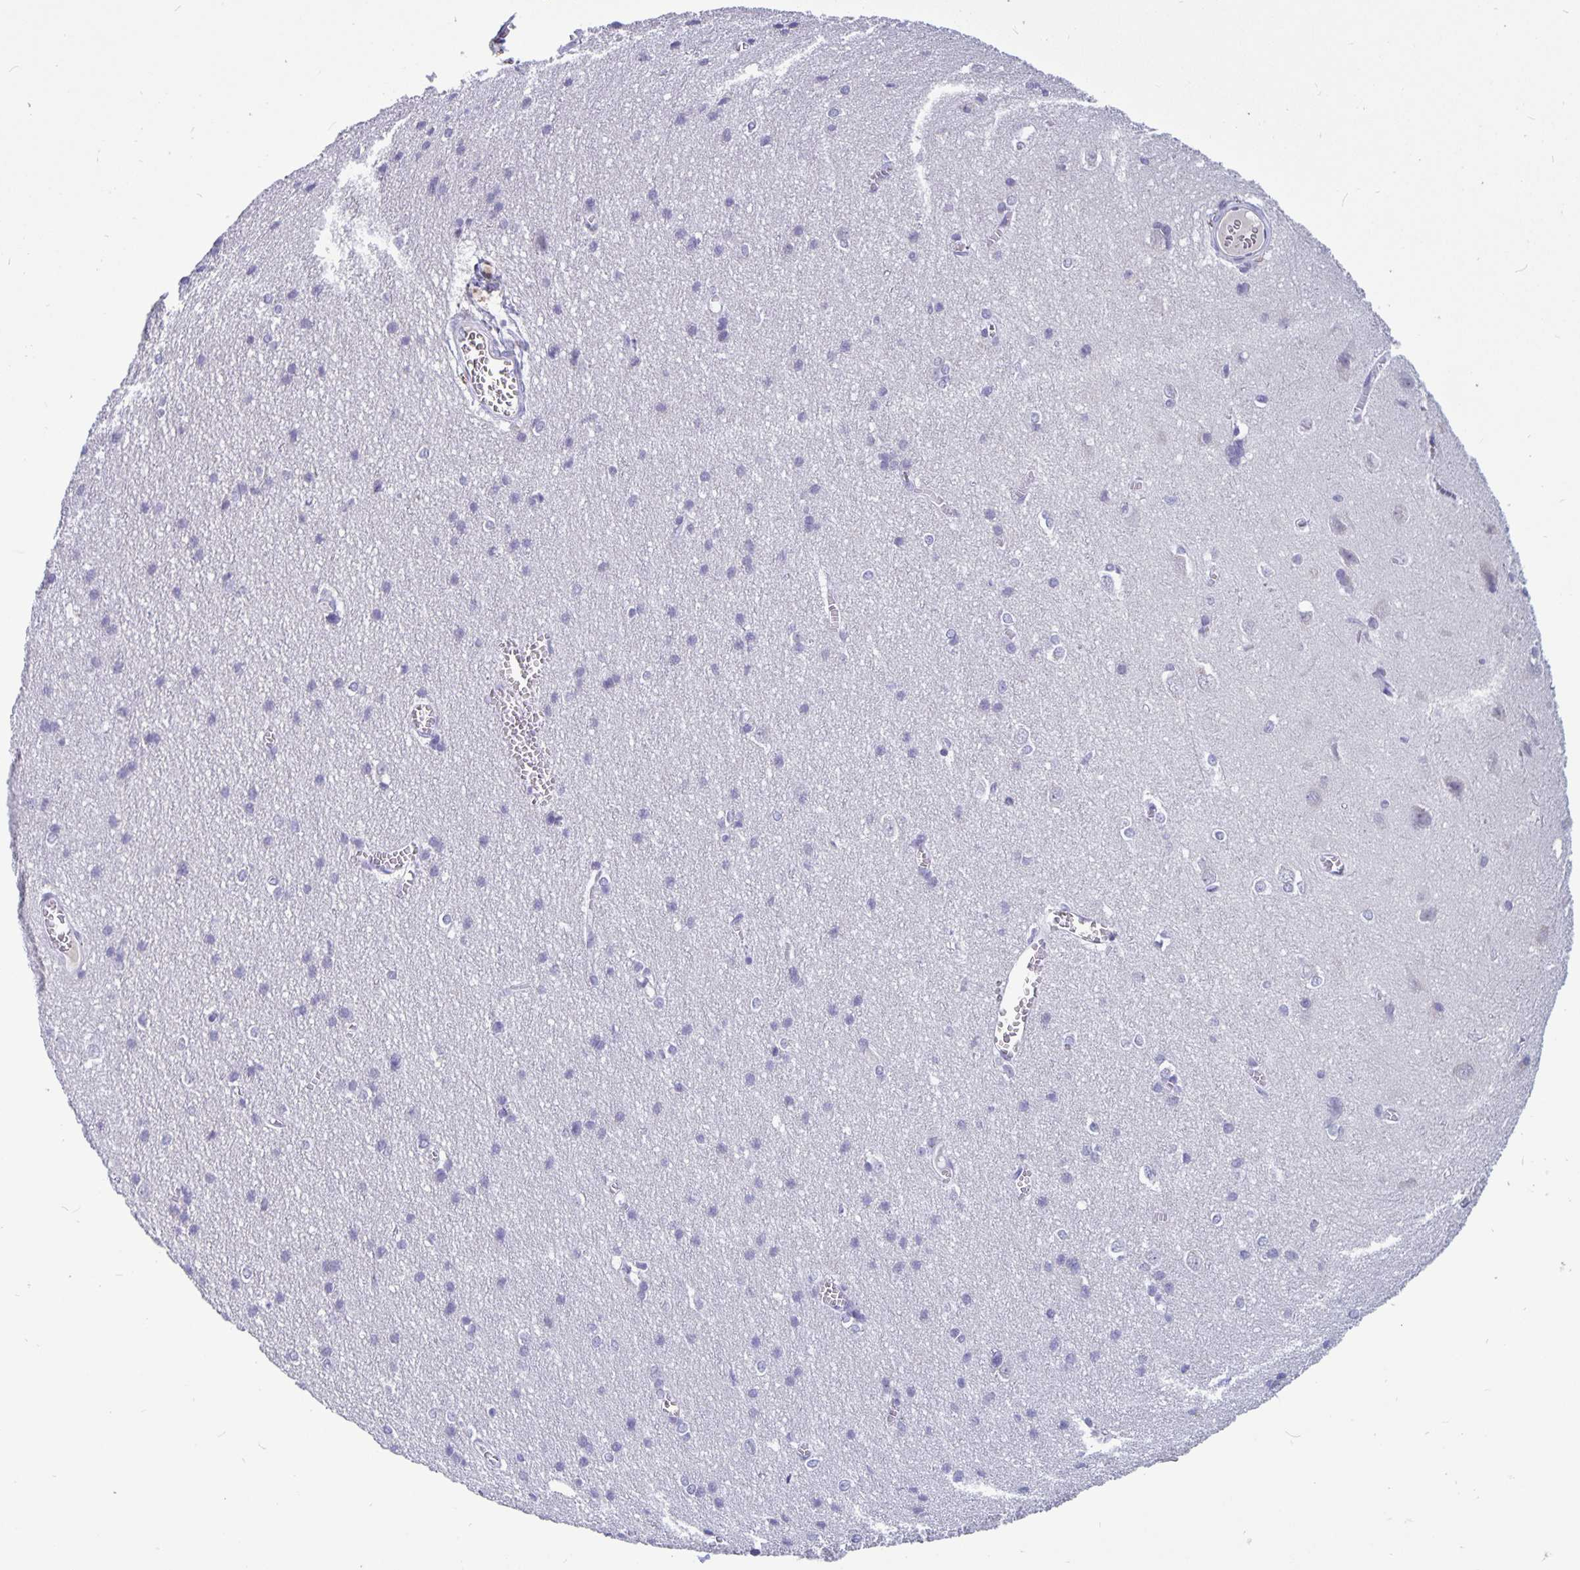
{"staining": {"intensity": "negative", "quantity": "none", "location": "none"}, "tissue": "cerebral cortex", "cell_type": "Endothelial cells", "image_type": "normal", "snomed": [{"axis": "morphology", "description": "Normal tissue, NOS"}, {"axis": "topography", "description": "Cerebral cortex"}], "caption": "Endothelial cells are negative for protein expression in benign human cerebral cortex. (DAB (3,3'-diaminobenzidine) immunohistochemistry (IHC) with hematoxylin counter stain).", "gene": "BPIFA3", "patient": {"sex": "male", "age": 37}}